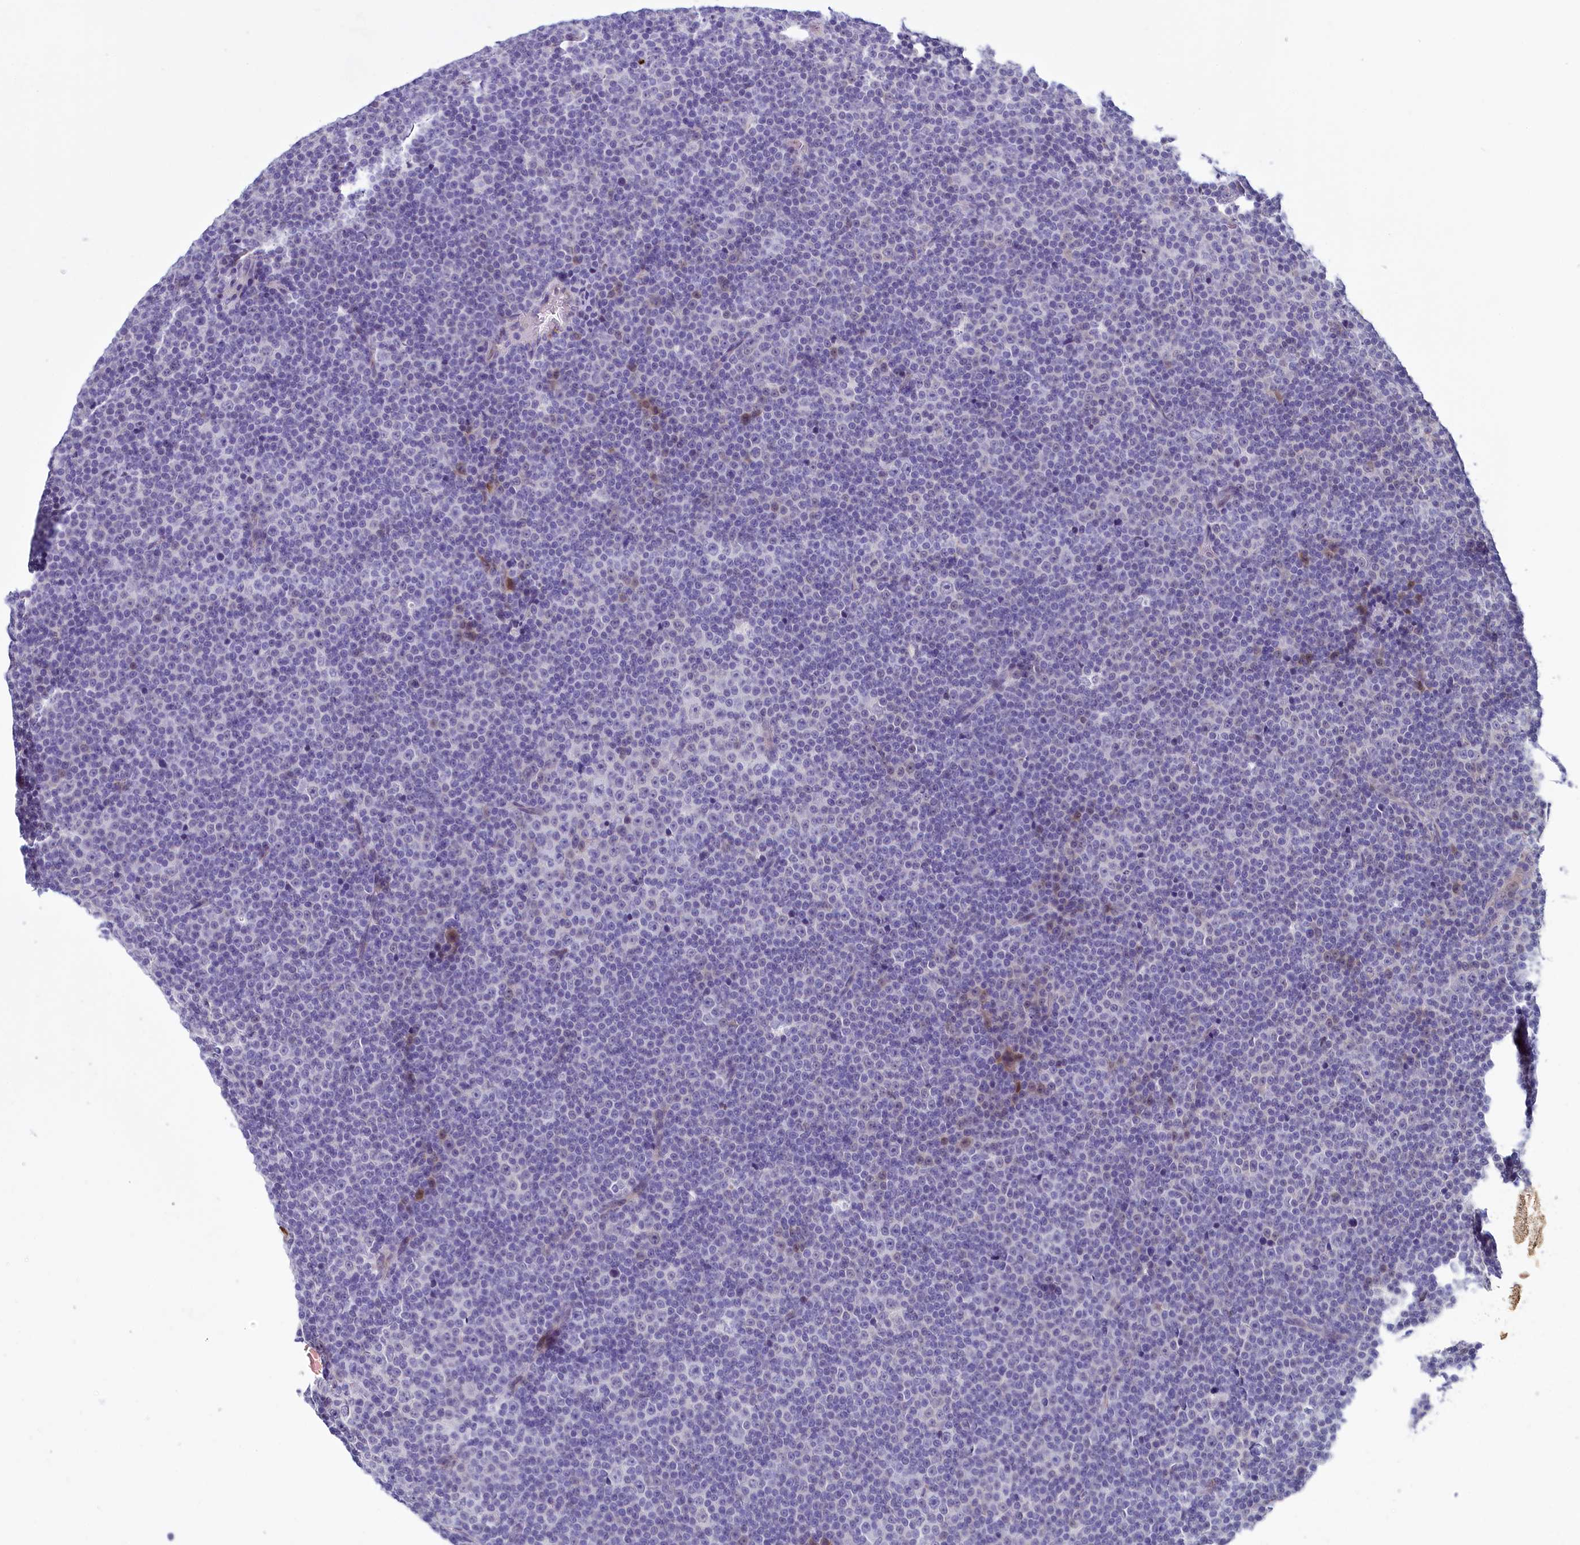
{"staining": {"intensity": "negative", "quantity": "none", "location": "none"}, "tissue": "lymphoma", "cell_type": "Tumor cells", "image_type": "cancer", "snomed": [{"axis": "morphology", "description": "Malignant lymphoma, non-Hodgkin's type, Low grade"}, {"axis": "topography", "description": "Lymph node"}], "caption": "High magnification brightfield microscopy of low-grade malignant lymphoma, non-Hodgkin's type stained with DAB (3,3'-diaminobenzidine) (brown) and counterstained with hematoxylin (blue): tumor cells show no significant staining. (Immunohistochemistry, brightfield microscopy, high magnification).", "gene": "INSC", "patient": {"sex": "female", "age": 67}}